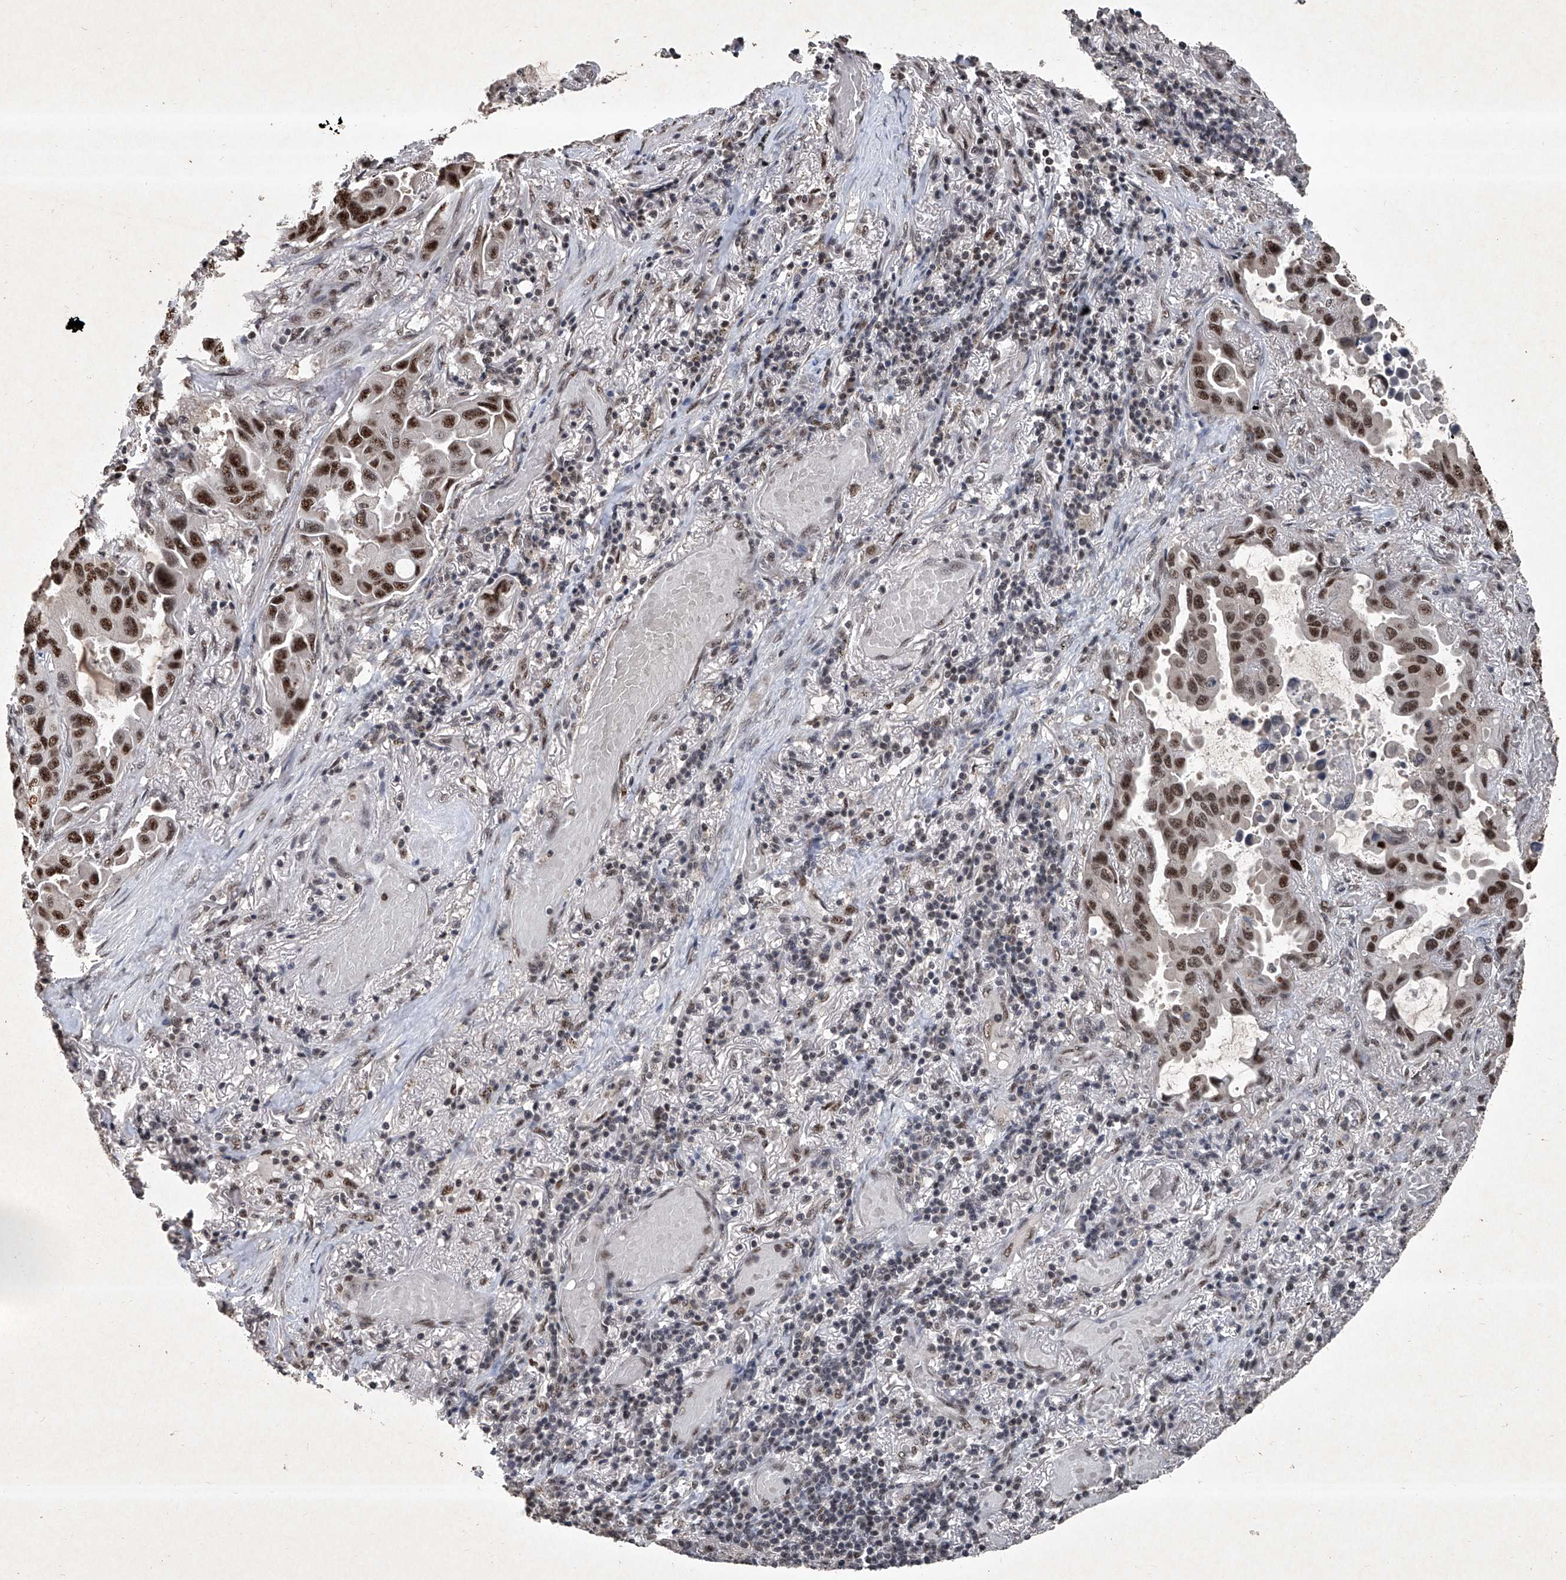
{"staining": {"intensity": "moderate", "quantity": ">75%", "location": "nuclear"}, "tissue": "lung cancer", "cell_type": "Tumor cells", "image_type": "cancer", "snomed": [{"axis": "morphology", "description": "Adenocarcinoma, NOS"}, {"axis": "topography", "description": "Lung"}], "caption": "Immunohistochemistry (IHC) histopathology image of lung cancer (adenocarcinoma) stained for a protein (brown), which displays medium levels of moderate nuclear staining in approximately >75% of tumor cells.", "gene": "DDX39B", "patient": {"sex": "male", "age": 64}}